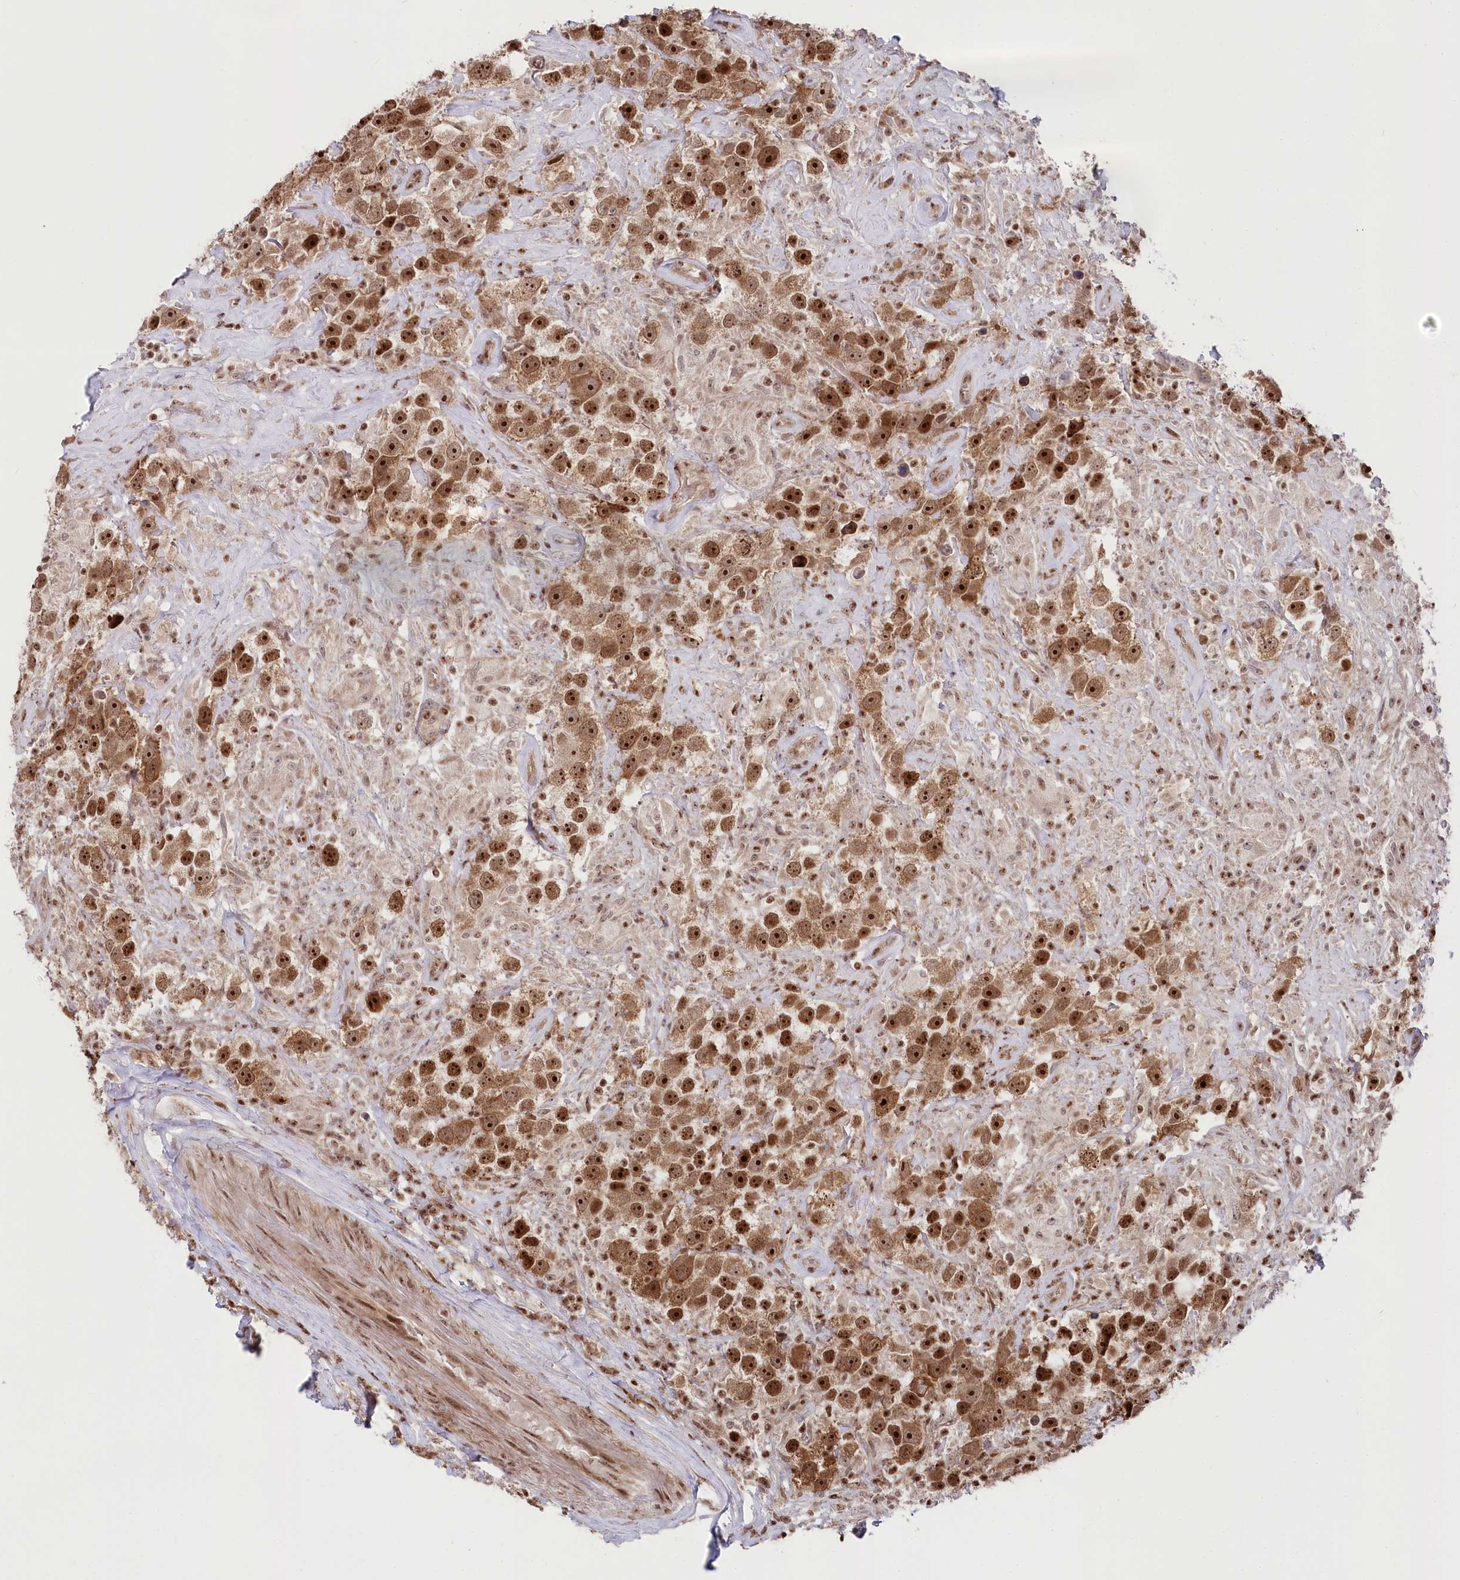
{"staining": {"intensity": "strong", "quantity": ">75%", "location": "nuclear"}, "tissue": "testis cancer", "cell_type": "Tumor cells", "image_type": "cancer", "snomed": [{"axis": "morphology", "description": "Seminoma, NOS"}, {"axis": "topography", "description": "Testis"}], "caption": "Human testis seminoma stained with a brown dye shows strong nuclear positive expression in about >75% of tumor cells.", "gene": "CGGBP1", "patient": {"sex": "male", "age": 49}}